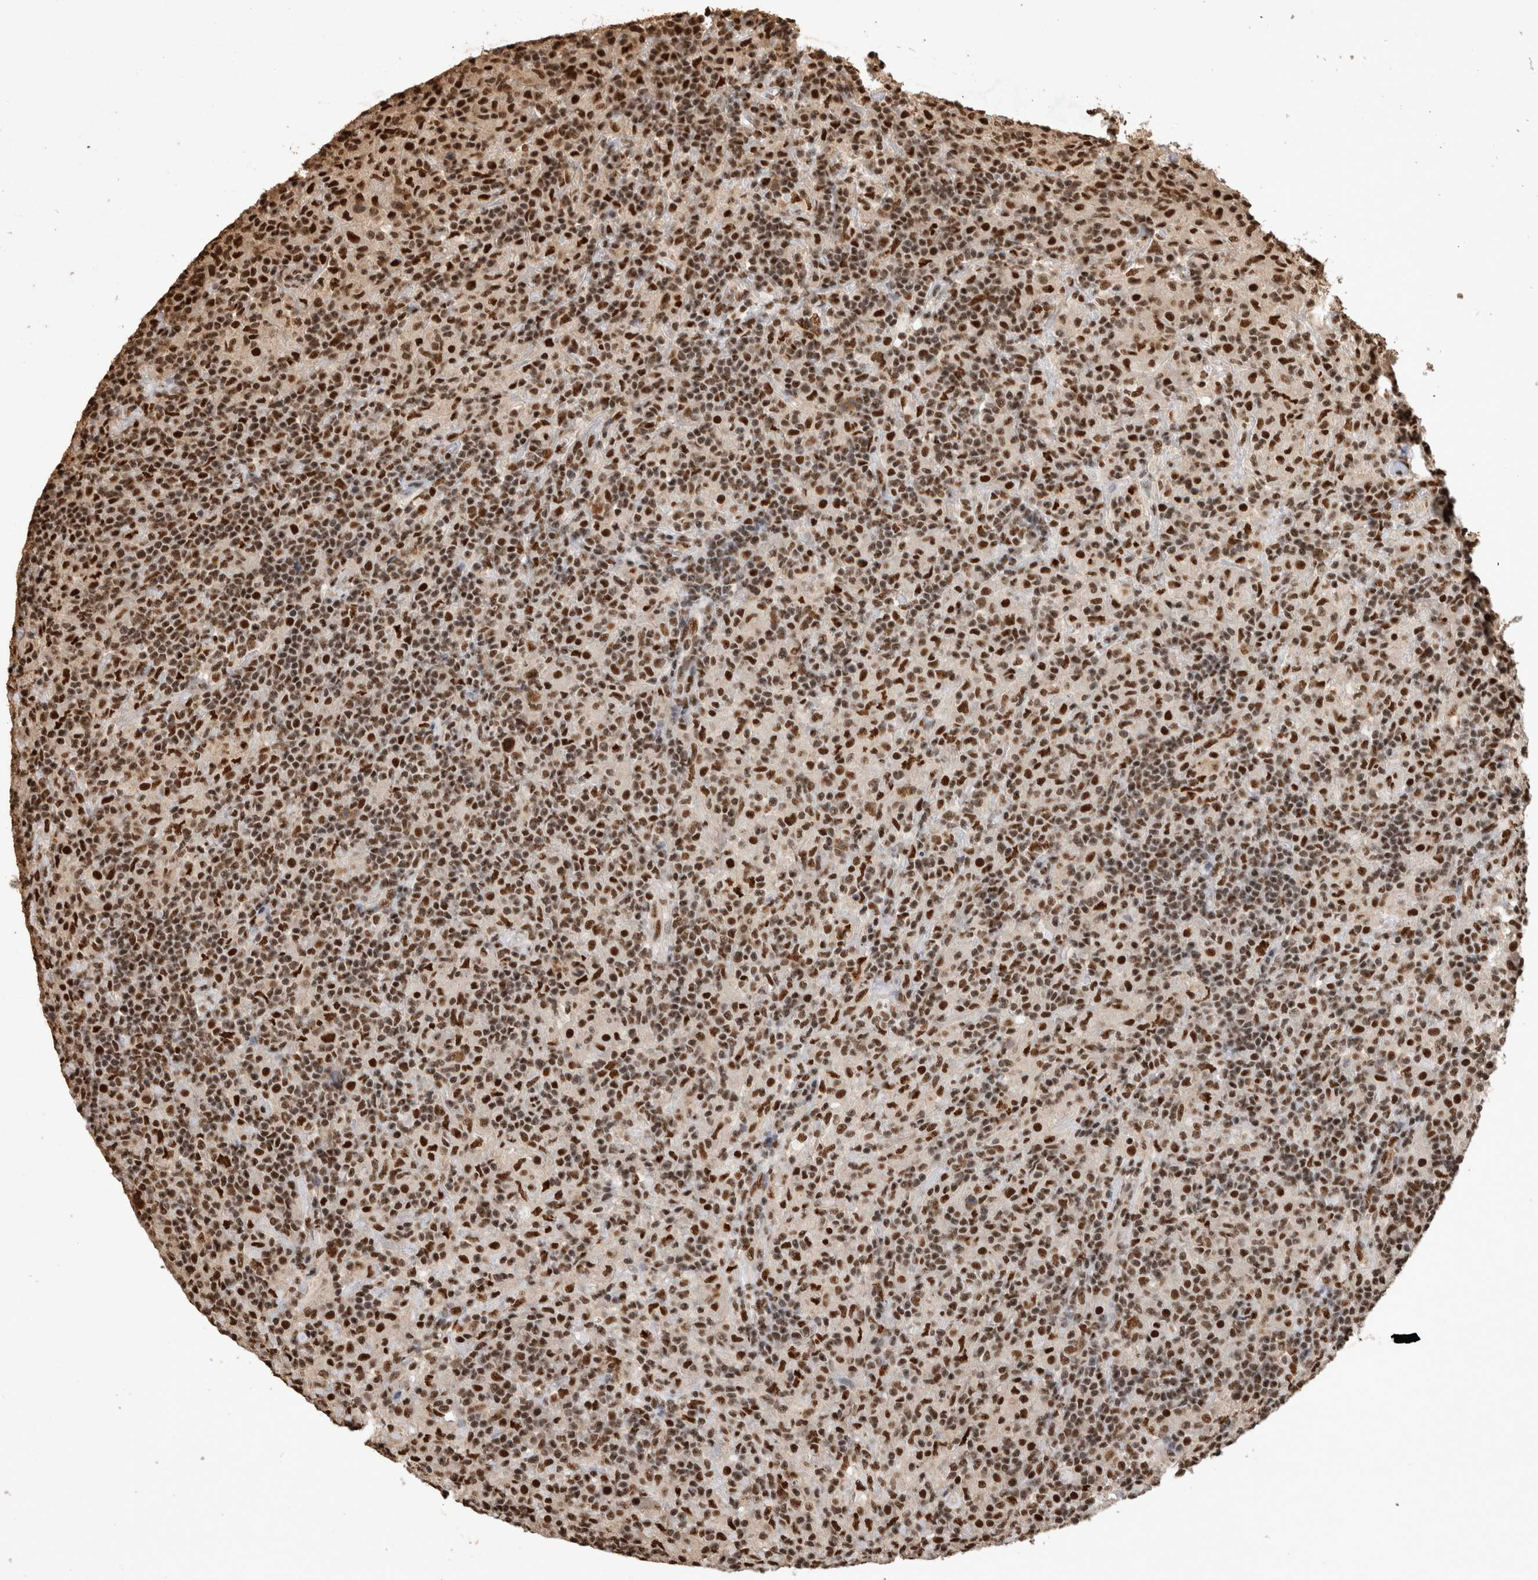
{"staining": {"intensity": "strong", "quantity": ">75%", "location": "nuclear"}, "tissue": "lymphoma", "cell_type": "Tumor cells", "image_type": "cancer", "snomed": [{"axis": "morphology", "description": "Hodgkin's disease, NOS"}, {"axis": "topography", "description": "Lymph node"}], "caption": "An image of human lymphoma stained for a protein exhibits strong nuclear brown staining in tumor cells.", "gene": "RAD50", "patient": {"sex": "male", "age": 70}}